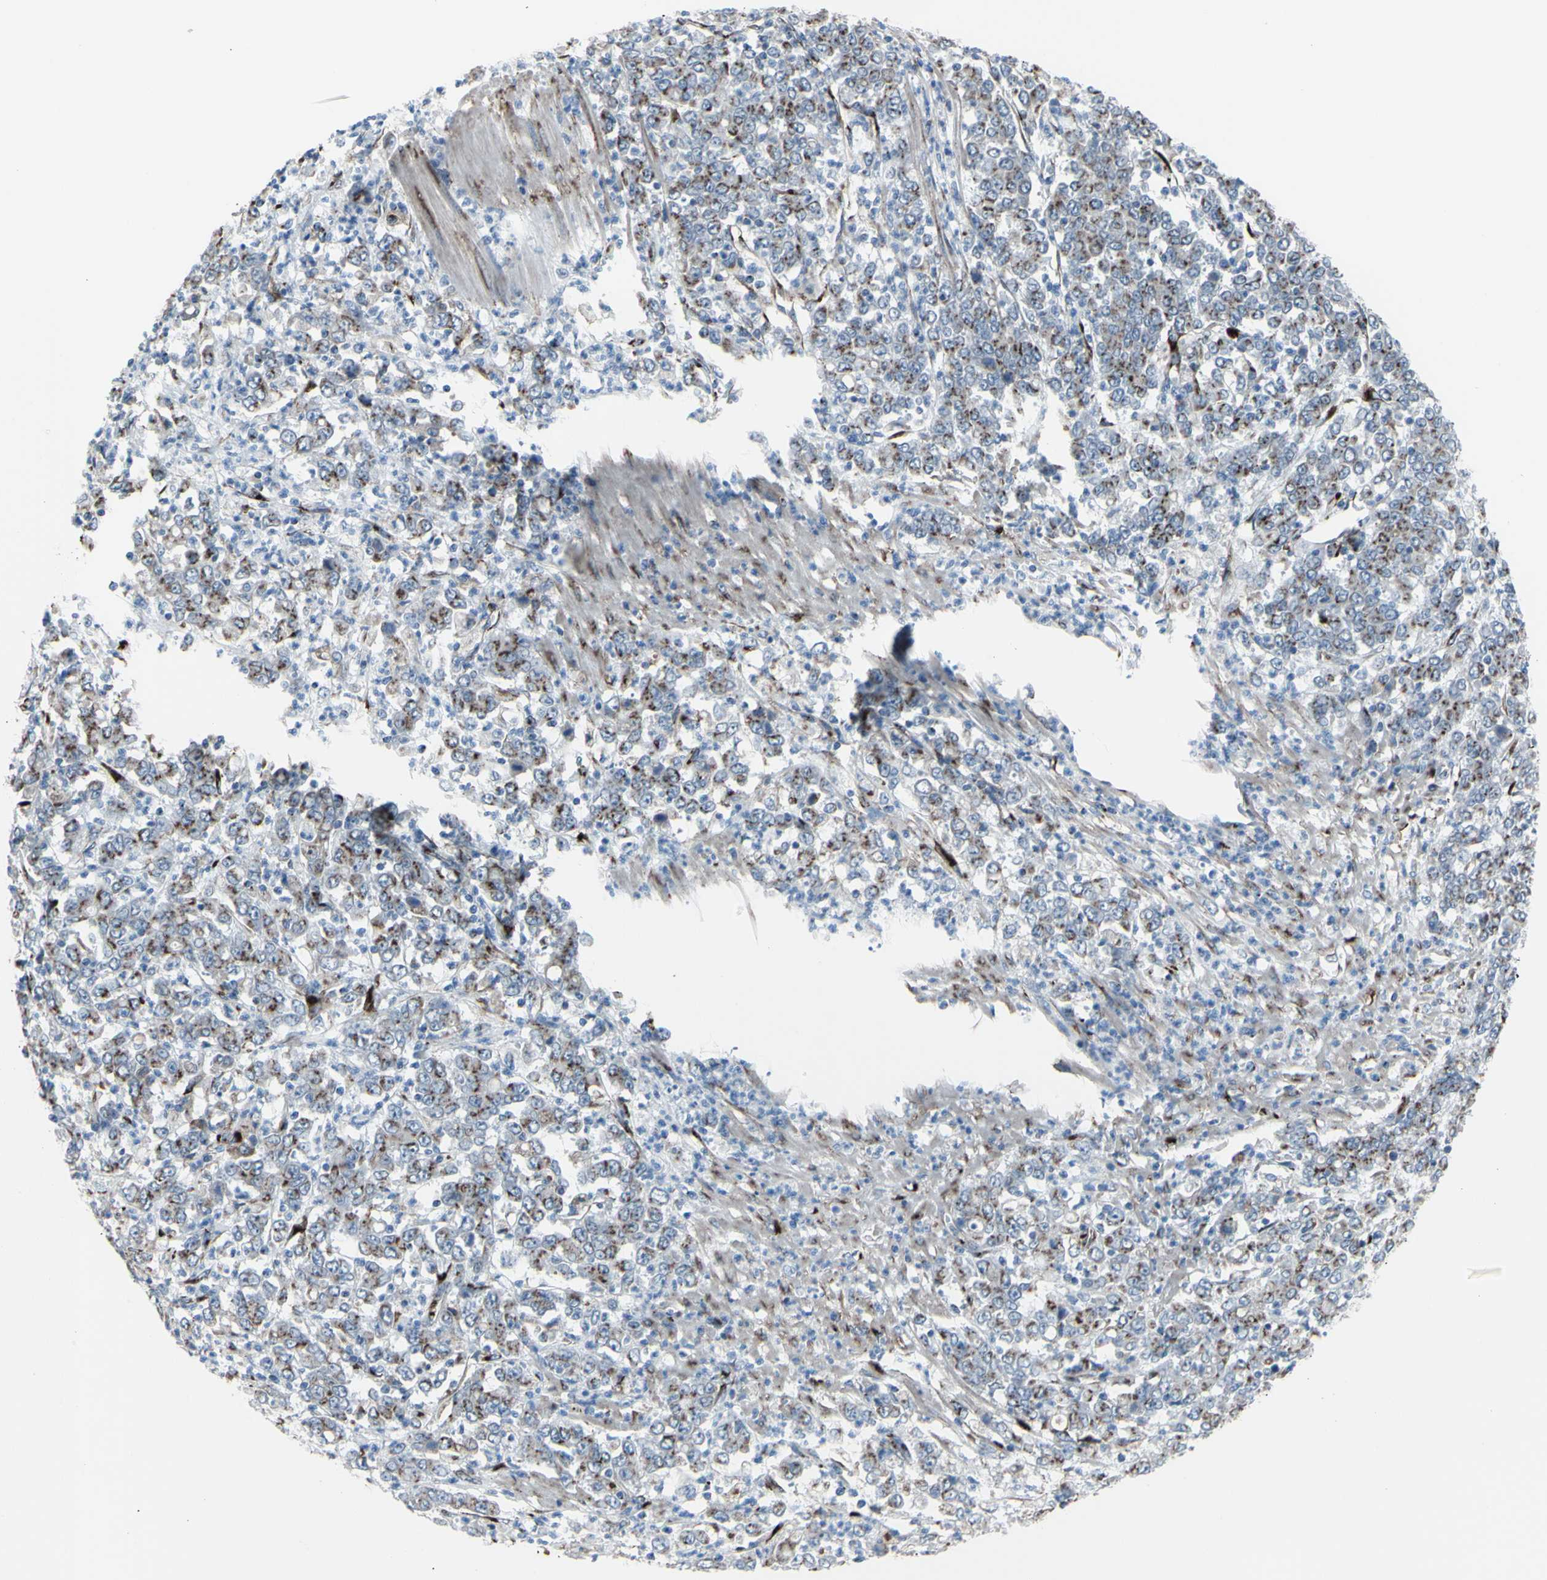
{"staining": {"intensity": "moderate", "quantity": ">75%", "location": "cytoplasmic/membranous"}, "tissue": "stomach cancer", "cell_type": "Tumor cells", "image_type": "cancer", "snomed": [{"axis": "morphology", "description": "Adenocarcinoma, NOS"}, {"axis": "topography", "description": "Stomach, lower"}], "caption": "Stomach cancer (adenocarcinoma) stained with a protein marker demonstrates moderate staining in tumor cells.", "gene": "GLG1", "patient": {"sex": "female", "age": 71}}